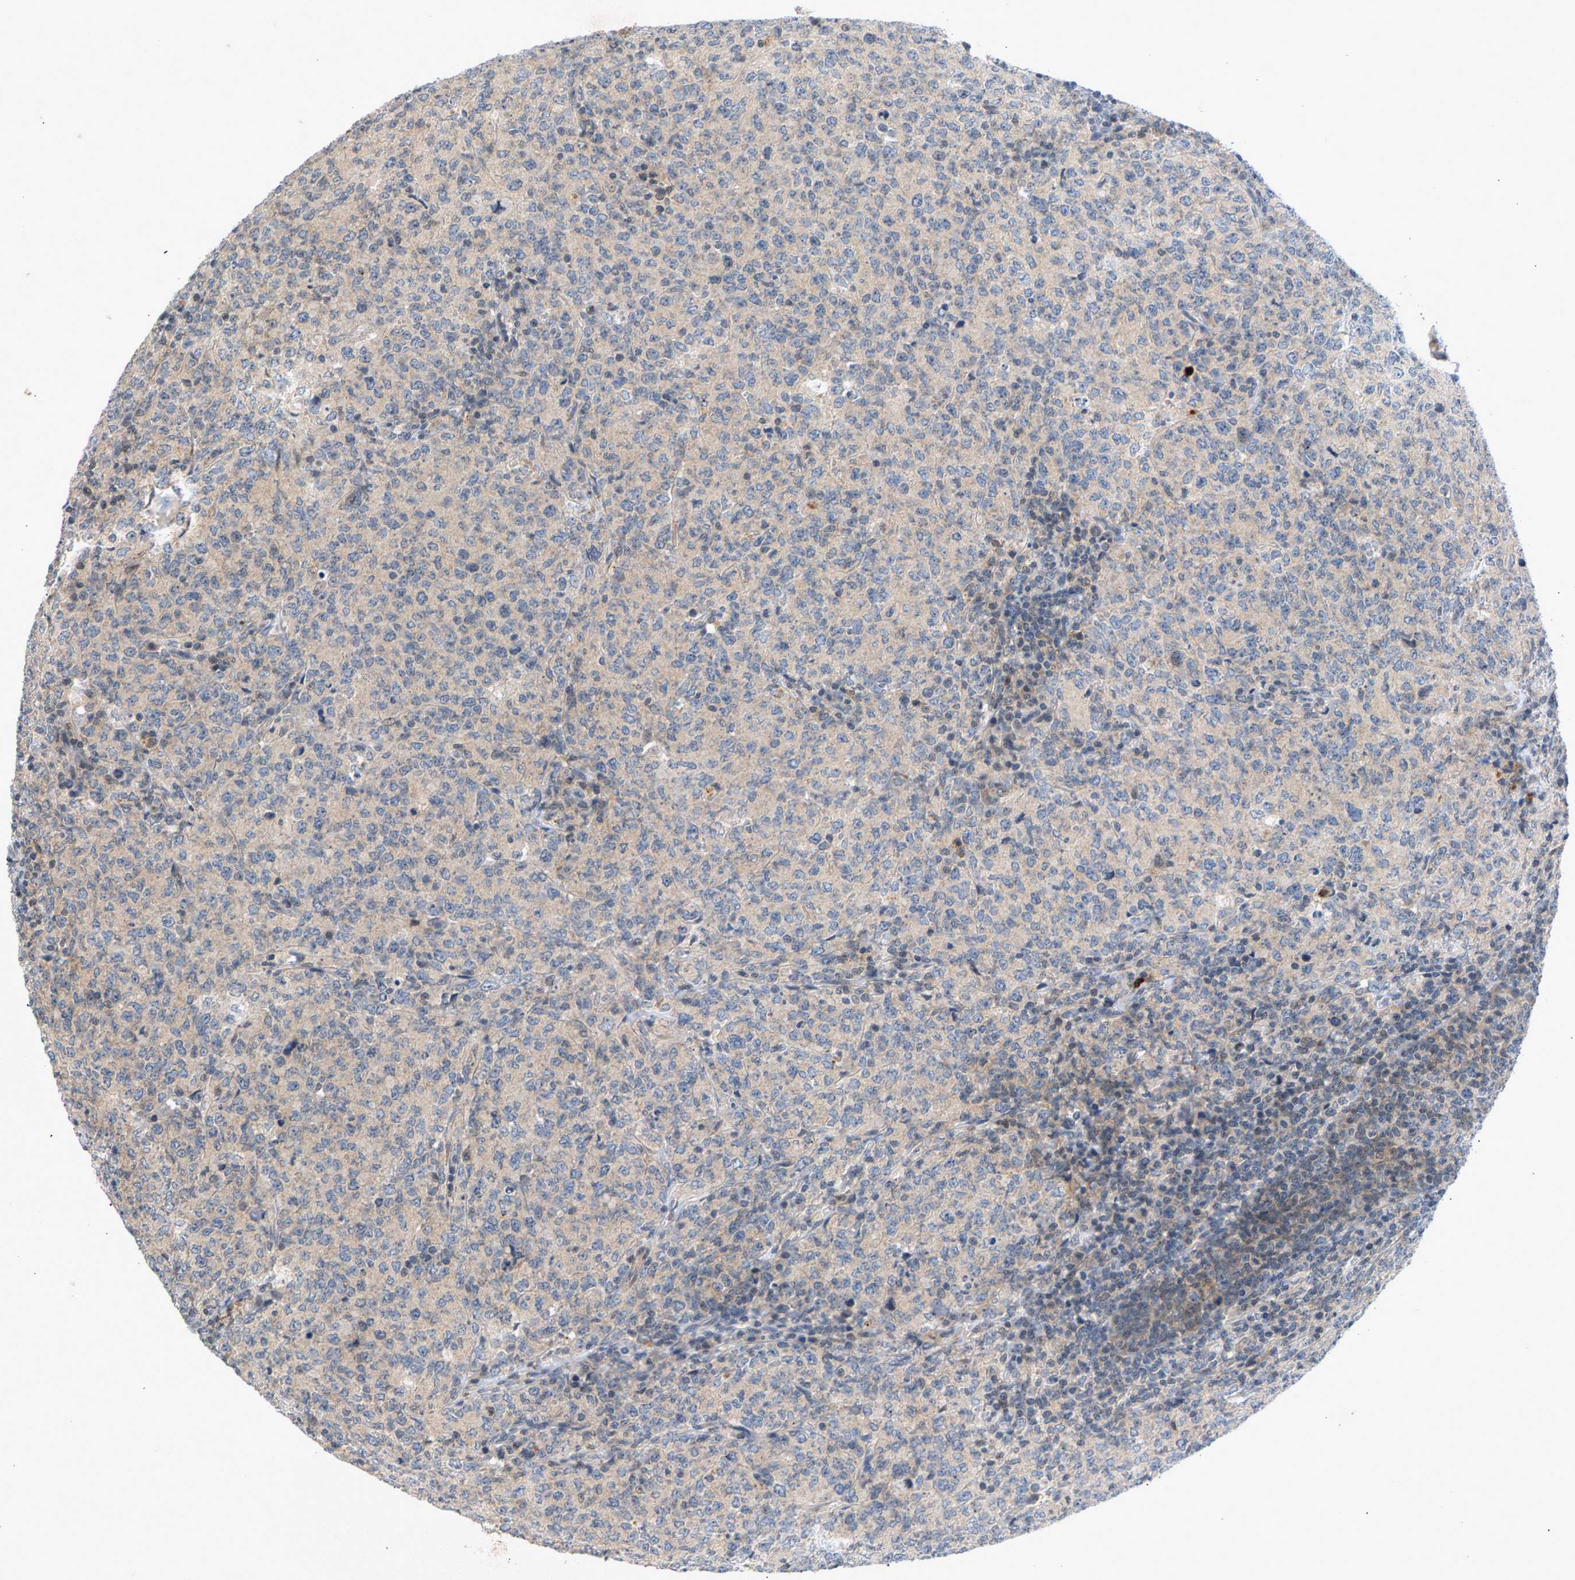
{"staining": {"intensity": "weak", "quantity": "25%-75%", "location": "cytoplasmic/membranous"}, "tissue": "lymphoma", "cell_type": "Tumor cells", "image_type": "cancer", "snomed": [{"axis": "morphology", "description": "Malignant lymphoma, non-Hodgkin's type, High grade"}, {"axis": "topography", "description": "Tonsil"}], "caption": "Approximately 25%-75% of tumor cells in lymphoma display weak cytoplasmic/membranous protein expression as visualized by brown immunohistochemical staining.", "gene": "ZPR1", "patient": {"sex": "female", "age": 36}}